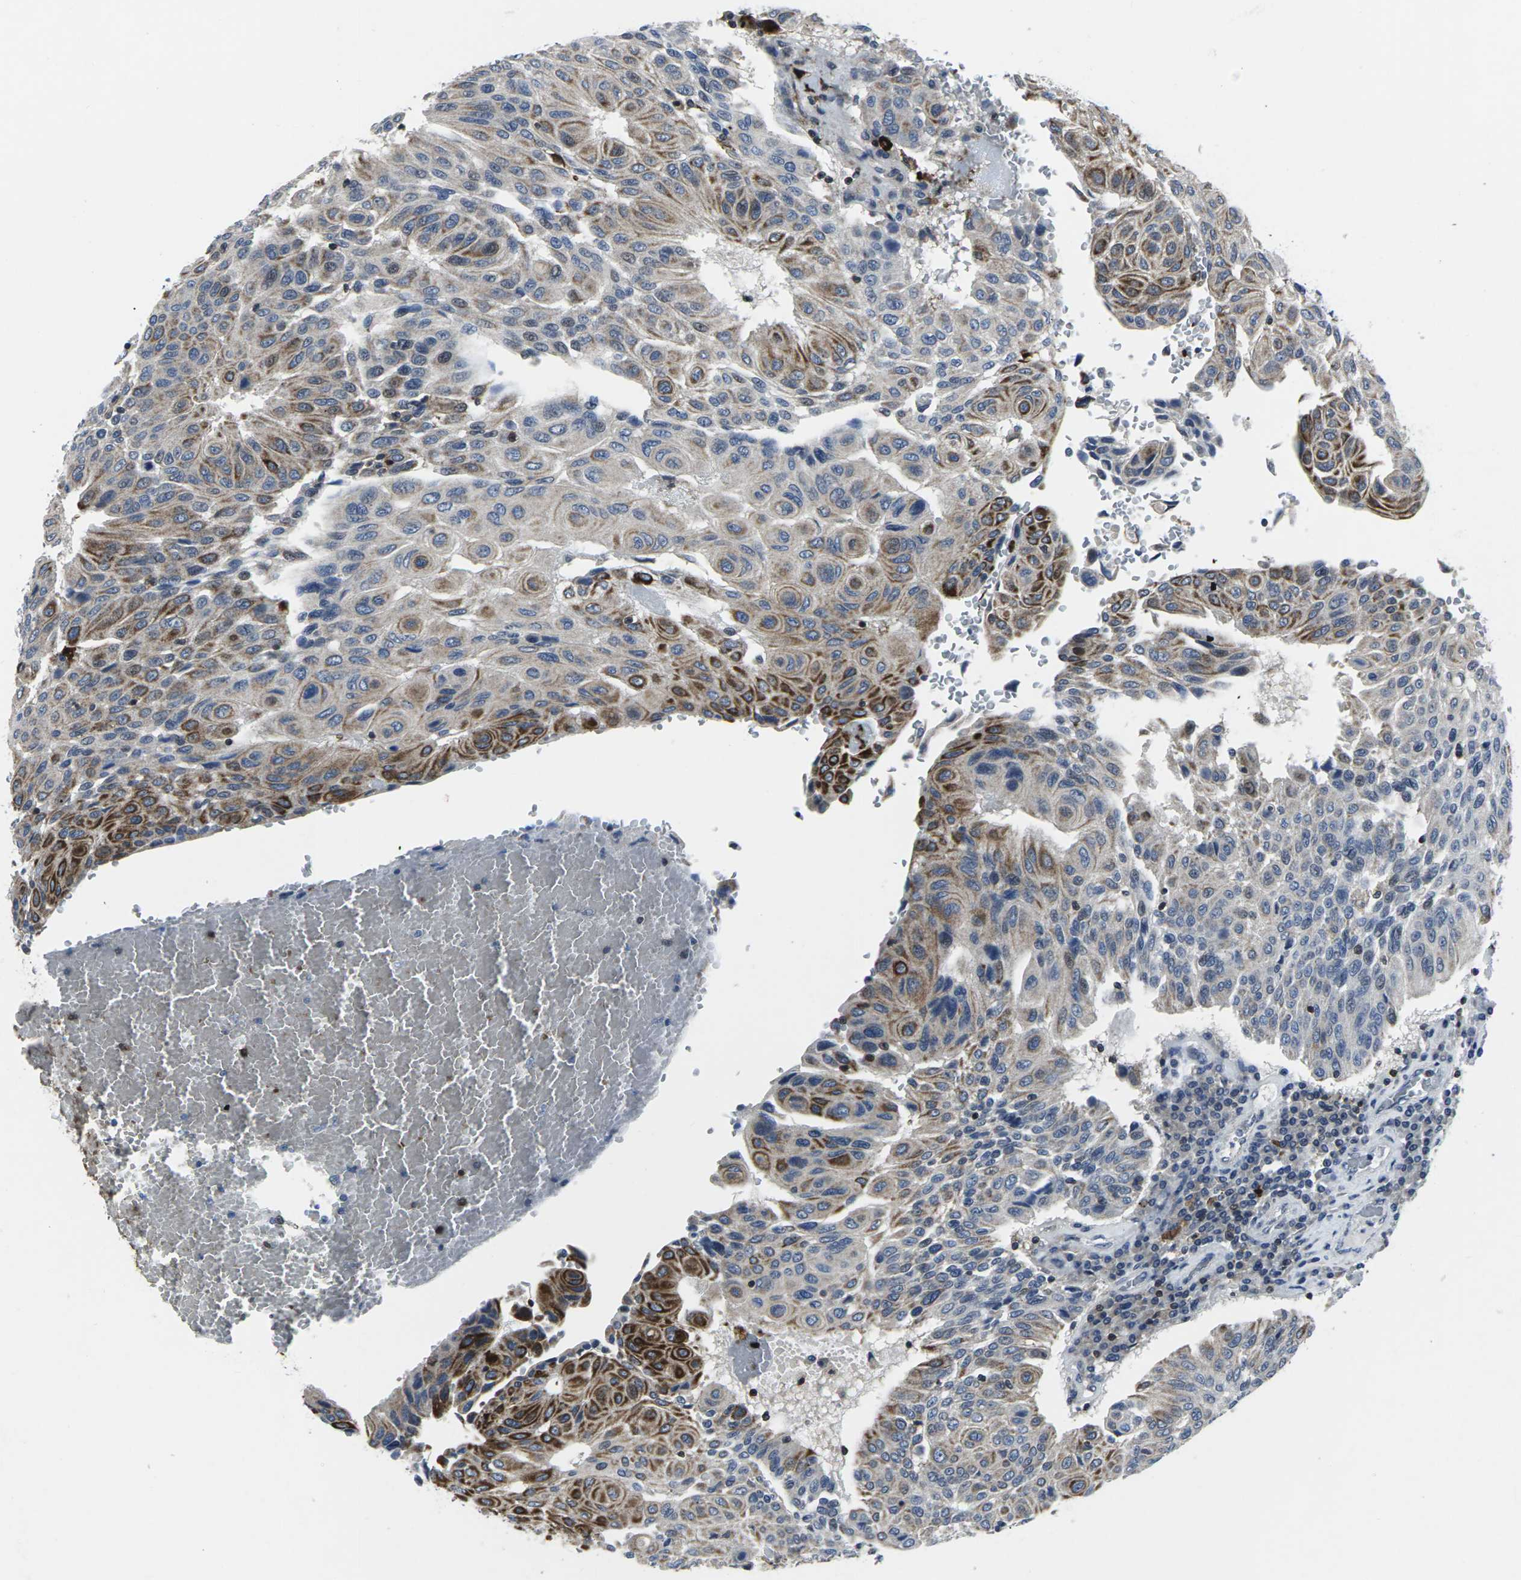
{"staining": {"intensity": "moderate", "quantity": ">75%", "location": "cytoplasmic/membranous"}, "tissue": "urothelial cancer", "cell_type": "Tumor cells", "image_type": "cancer", "snomed": [{"axis": "morphology", "description": "Urothelial carcinoma, High grade"}, {"axis": "topography", "description": "Urinary bladder"}], "caption": "The micrograph shows staining of urothelial carcinoma (high-grade), revealing moderate cytoplasmic/membranous protein expression (brown color) within tumor cells. (Stains: DAB in brown, nuclei in blue, Microscopy: brightfield microscopy at high magnification).", "gene": "STAT4", "patient": {"sex": "male", "age": 66}}